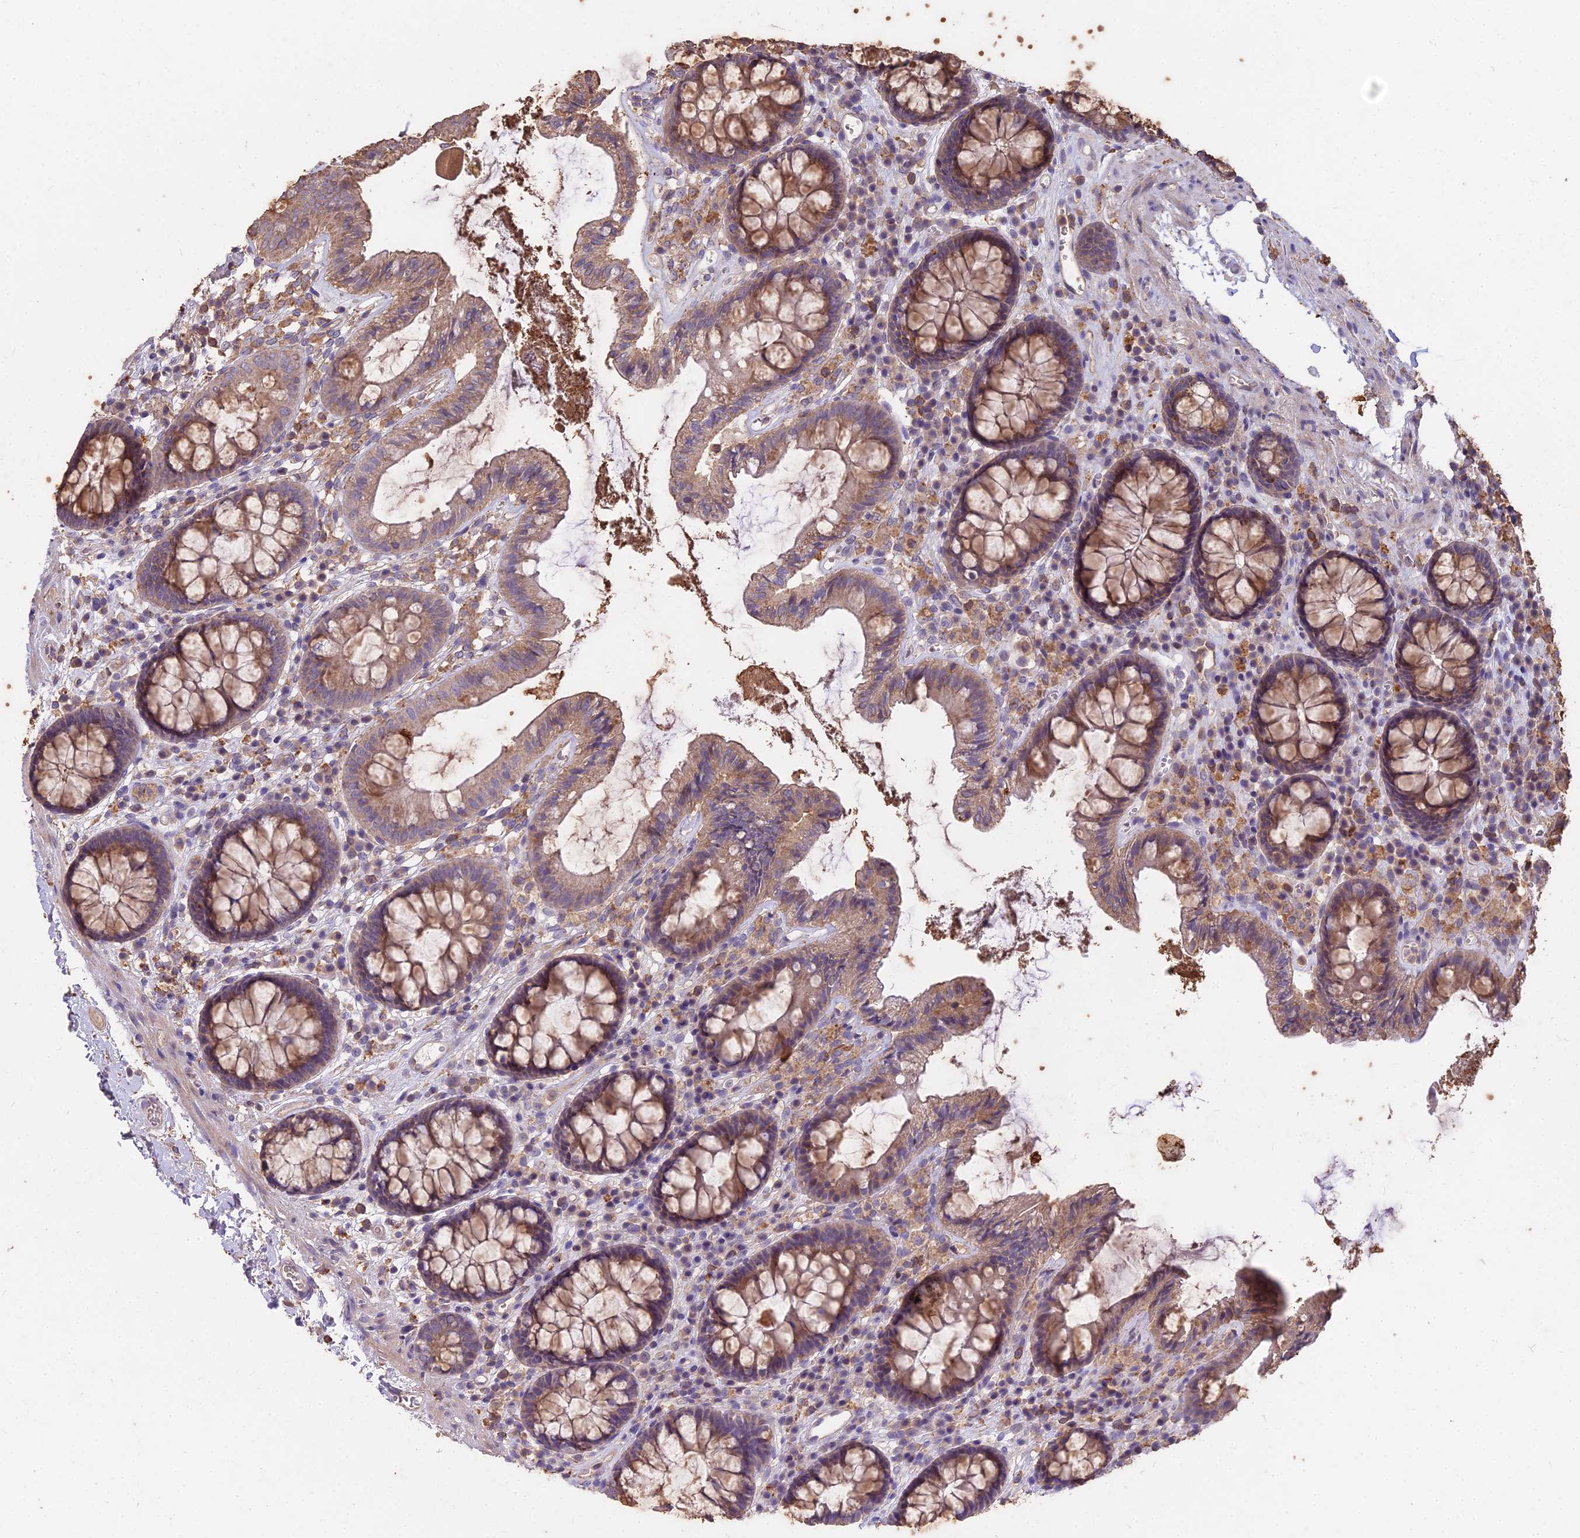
{"staining": {"intensity": "weak", "quantity": "25%-75%", "location": "cytoplasmic/membranous"}, "tissue": "colon", "cell_type": "Endothelial cells", "image_type": "normal", "snomed": [{"axis": "morphology", "description": "Normal tissue, NOS"}, {"axis": "topography", "description": "Colon"}], "caption": "IHC of benign colon reveals low levels of weak cytoplasmic/membranous expression in about 25%-75% of endothelial cells.", "gene": "CEMIP2", "patient": {"sex": "male", "age": 84}}